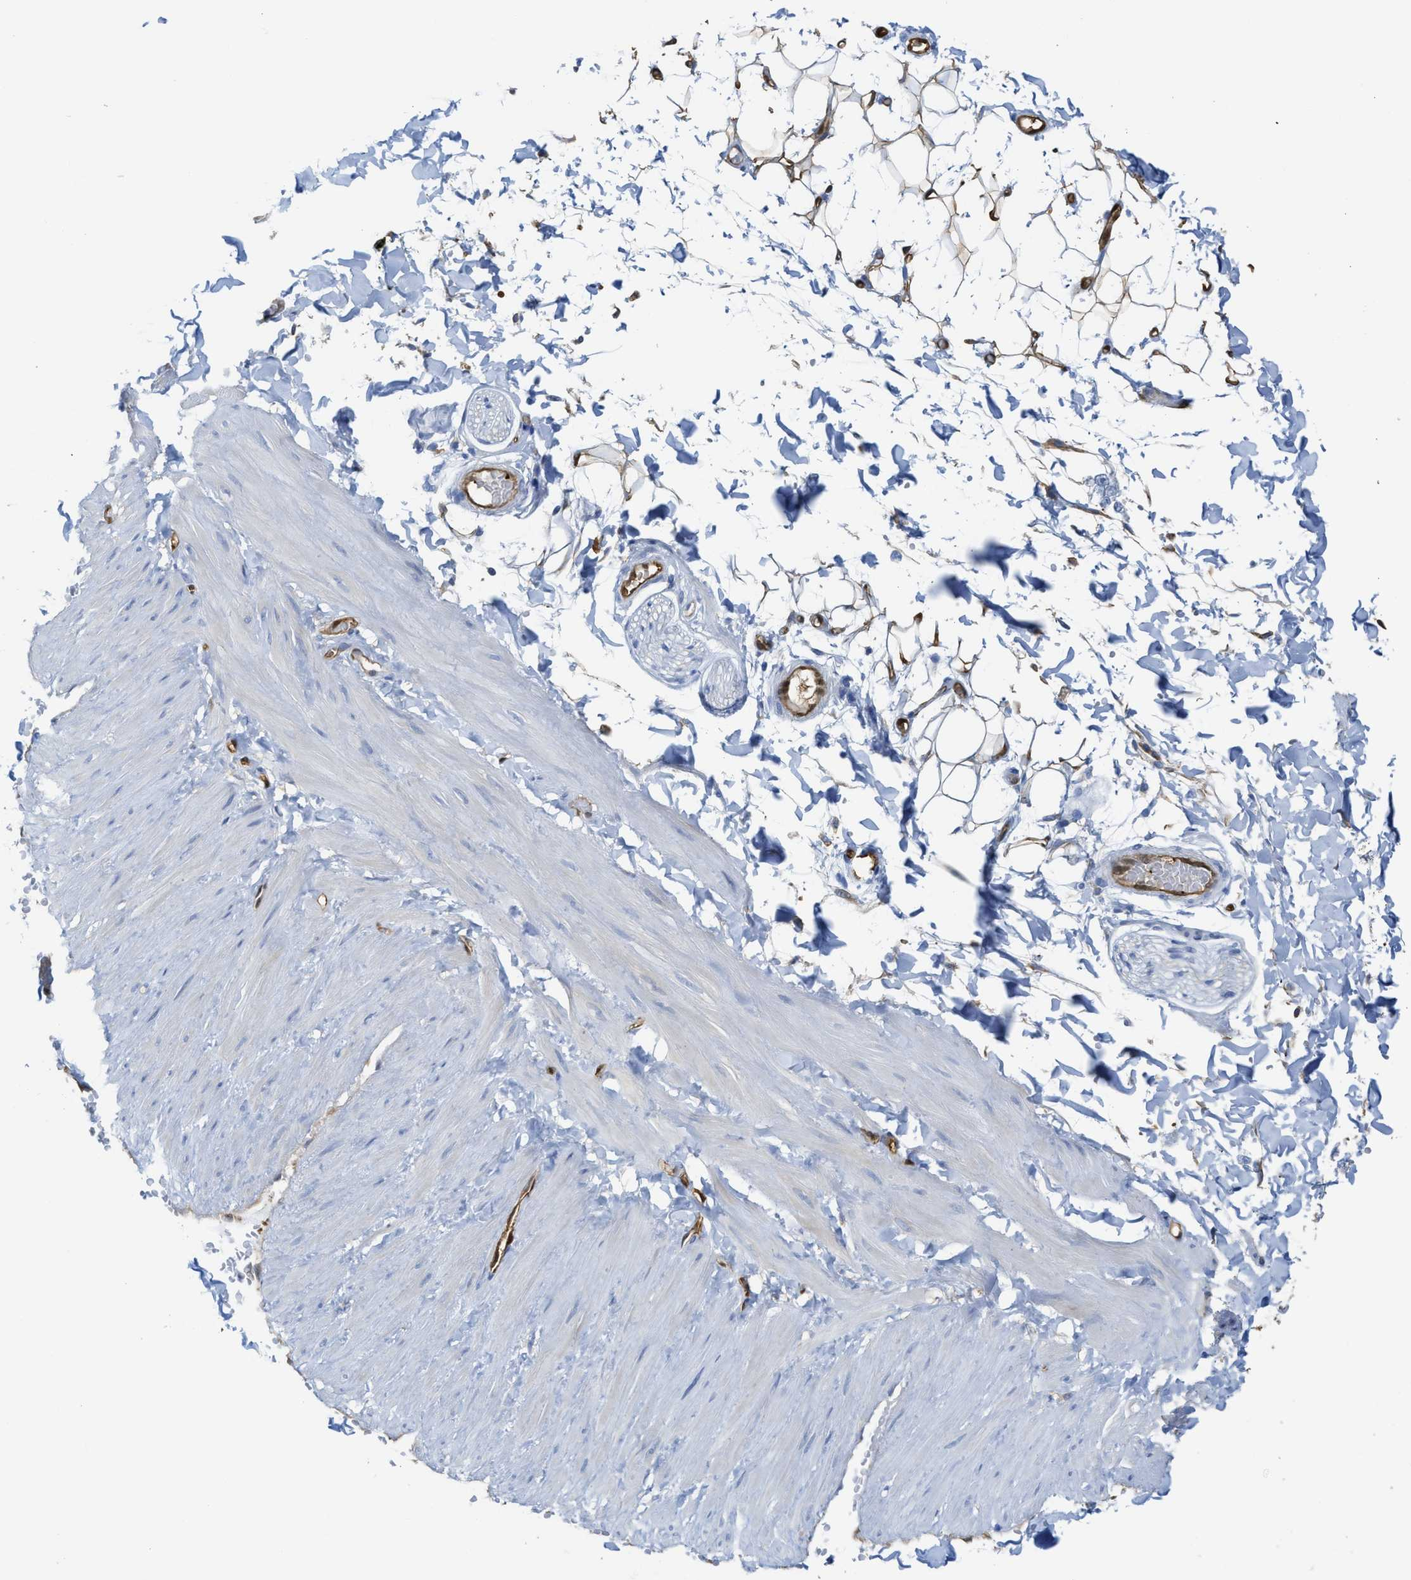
{"staining": {"intensity": "moderate", "quantity": "<25%", "location": "cytoplasmic/membranous"}, "tissue": "adipose tissue", "cell_type": "Adipocytes", "image_type": "normal", "snomed": [{"axis": "morphology", "description": "Normal tissue, NOS"}, {"axis": "topography", "description": "Adipose tissue"}, {"axis": "topography", "description": "Vascular tissue"}, {"axis": "topography", "description": "Peripheral nerve tissue"}], "caption": "An immunohistochemistry (IHC) image of normal tissue is shown. Protein staining in brown labels moderate cytoplasmic/membranous positivity in adipose tissue within adipocytes.", "gene": "ASS1", "patient": {"sex": "male", "age": 25}}